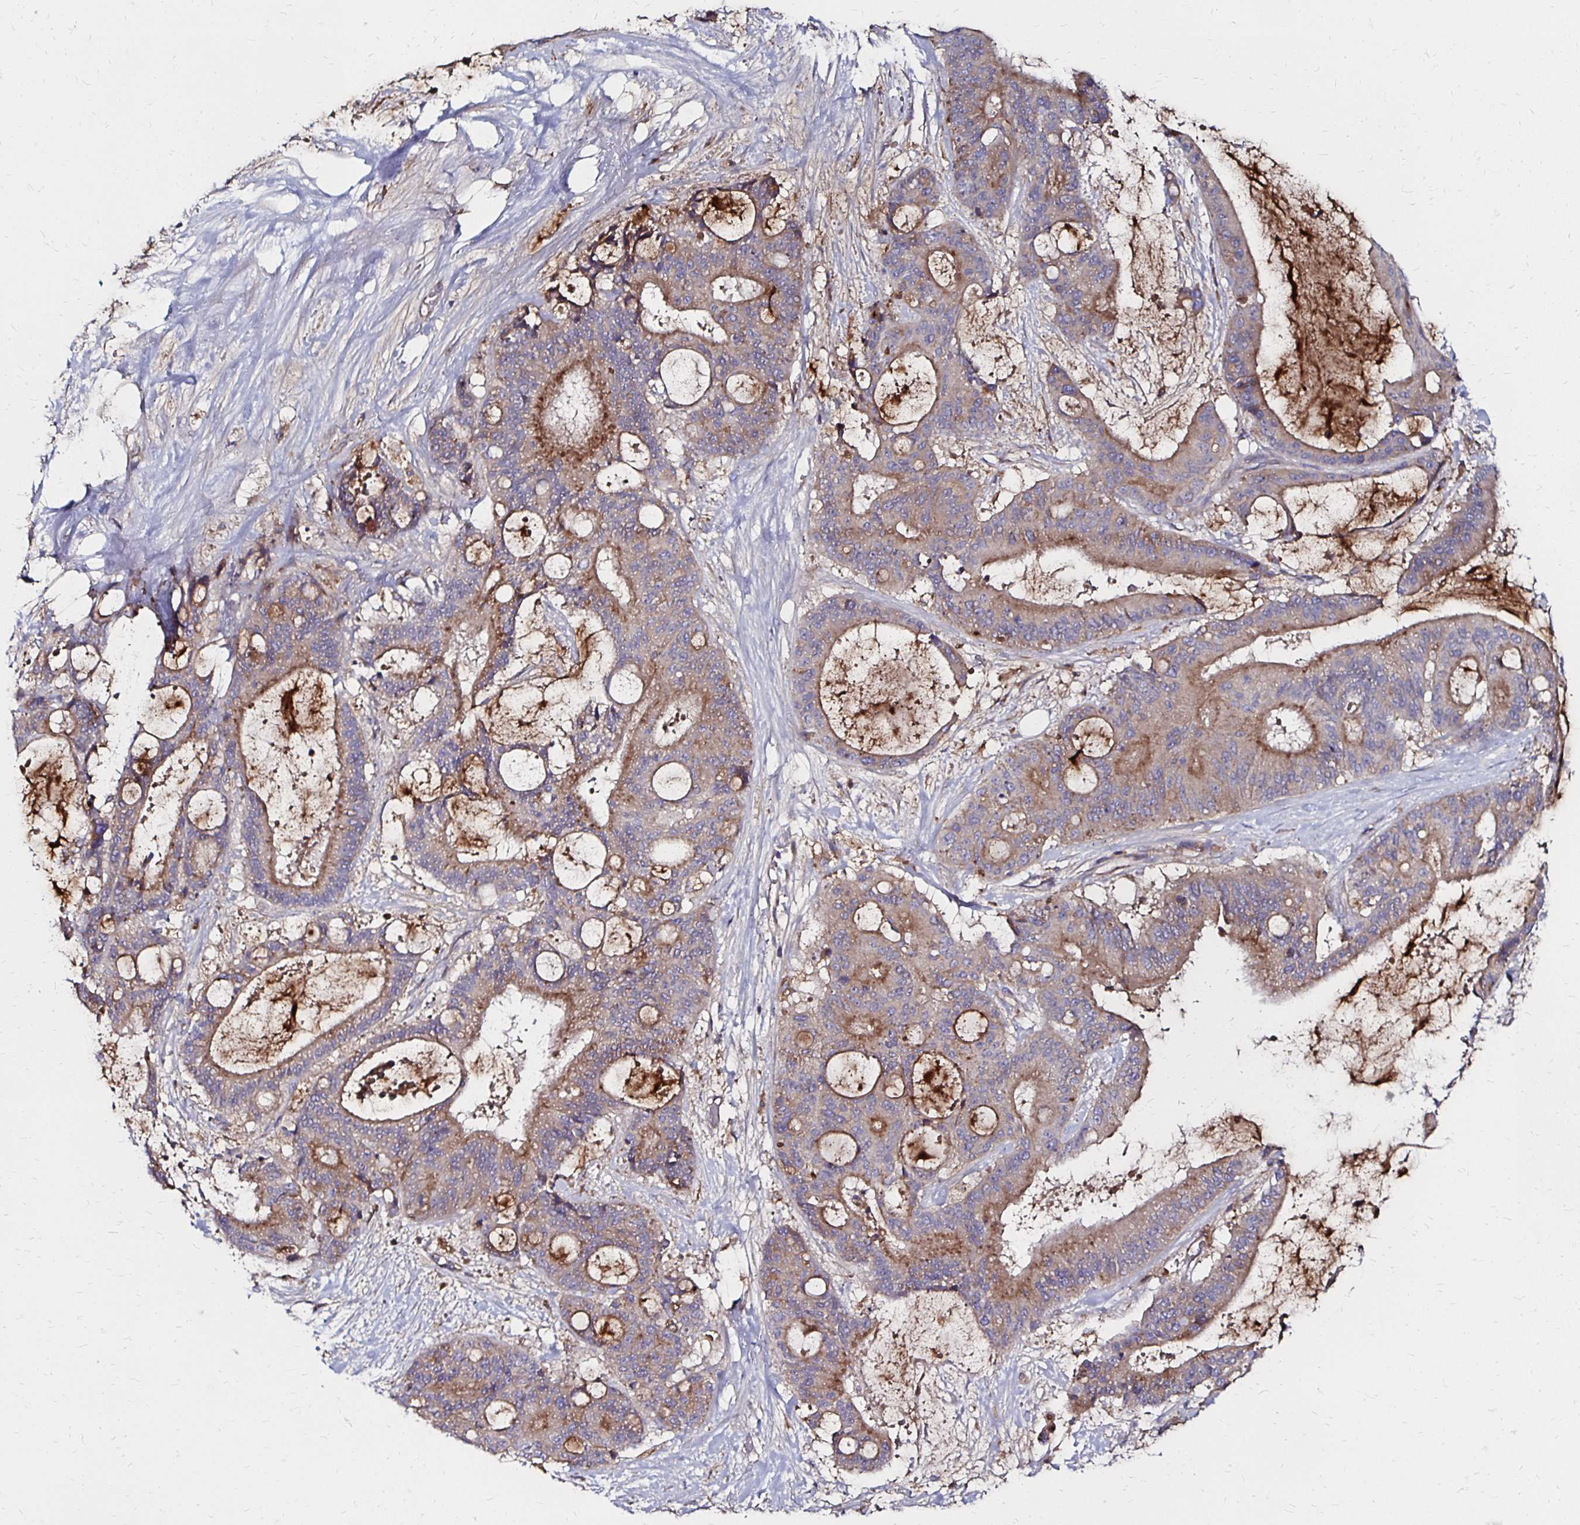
{"staining": {"intensity": "weak", "quantity": "25%-75%", "location": "cytoplasmic/membranous"}, "tissue": "liver cancer", "cell_type": "Tumor cells", "image_type": "cancer", "snomed": [{"axis": "morphology", "description": "Normal tissue, NOS"}, {"axis": "morphology", "description": "Cholangiocarcinoma"}, {"axis": "topography", "description": "Liver"}, {"axis": "topography", "description": "Peripheral nerve tissue"}], "caption": "Immunohistochemistry staining of liver cancer (cholangiocarcinoma), which reveals low levels of weak cytoplasmic/membranous positivity in approximately 25%-75% of tumor cells indicating weak cytoplasmic/membranous protein staining. The staining was performed using DAB (3,3'-diaminobenzidine) (brown) for protein detection and nuclei were counterstained in hematoxylin (blue).", "gene": "NCSTN", "patient": {"sex": "female", "age": 73}}